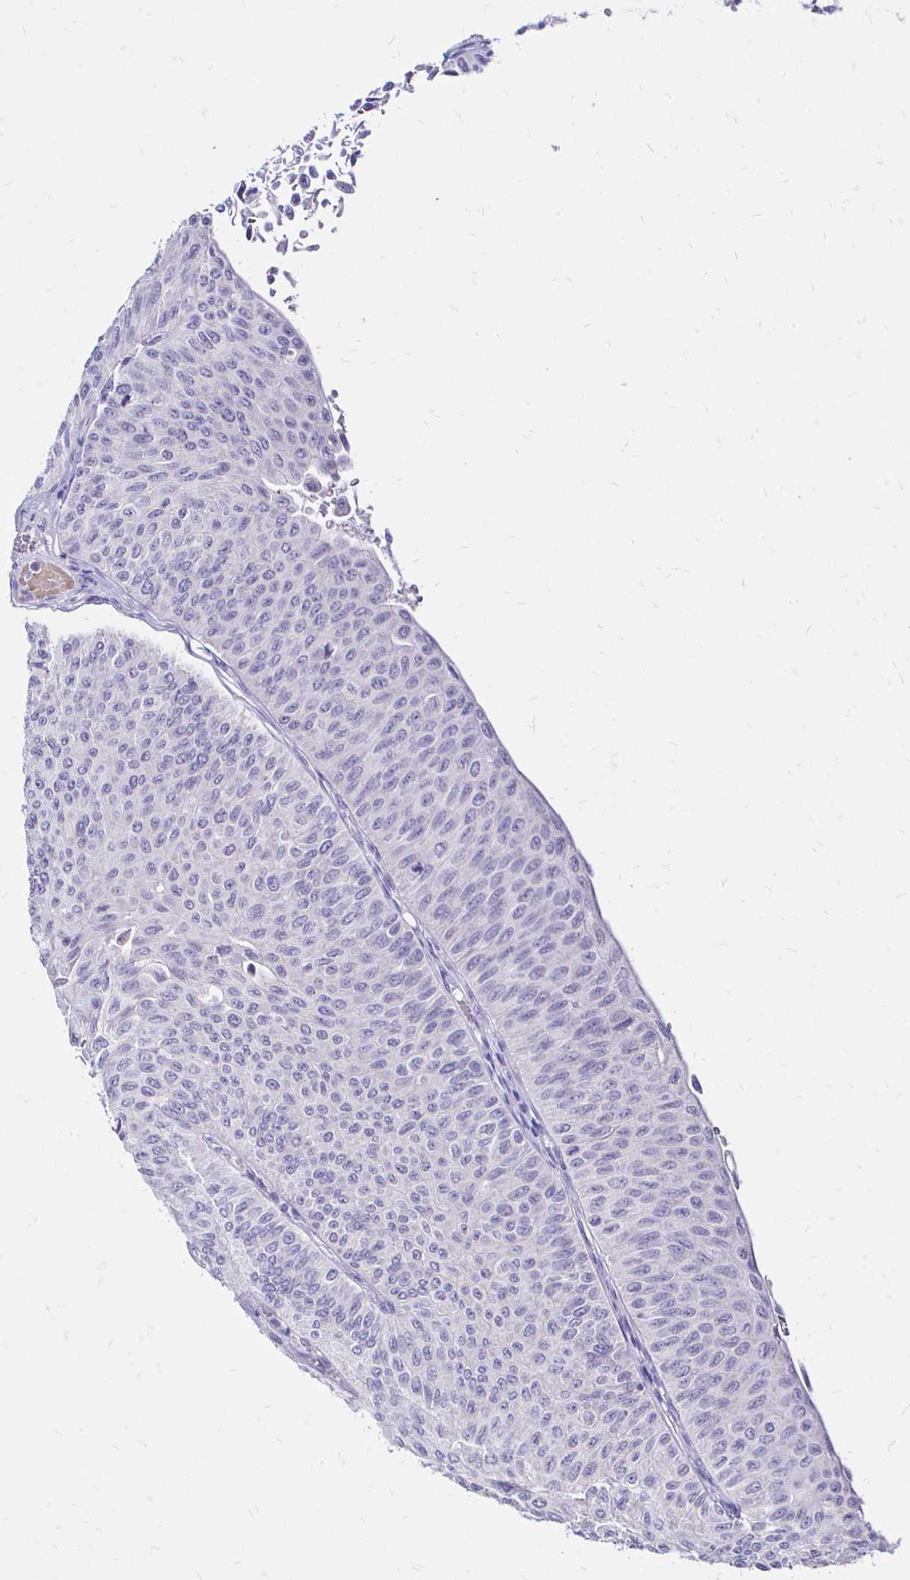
{"staining": {"intensity": "negative", "quantity": "none", "location": "none"}, "tissue": "urothelial cancer", "cell_type": "Tumor cells", "image_type": "cancer", "snomed": [{"axis": "morphology", "description": "Urothelial carcinoma, NOS"}, {"axis": "topography", "description": "Urinary bladder"}], "caption": "Immunohistochemistry (IHC) photomicrograph of neoplastic tissue: human urothelial cancer stained with DAB (3,3'-diaminobenzidine) shows no significant protein staining in tumor cells.", "gene": "IRGC", "patient": {"sex": "male", "age": 59}}